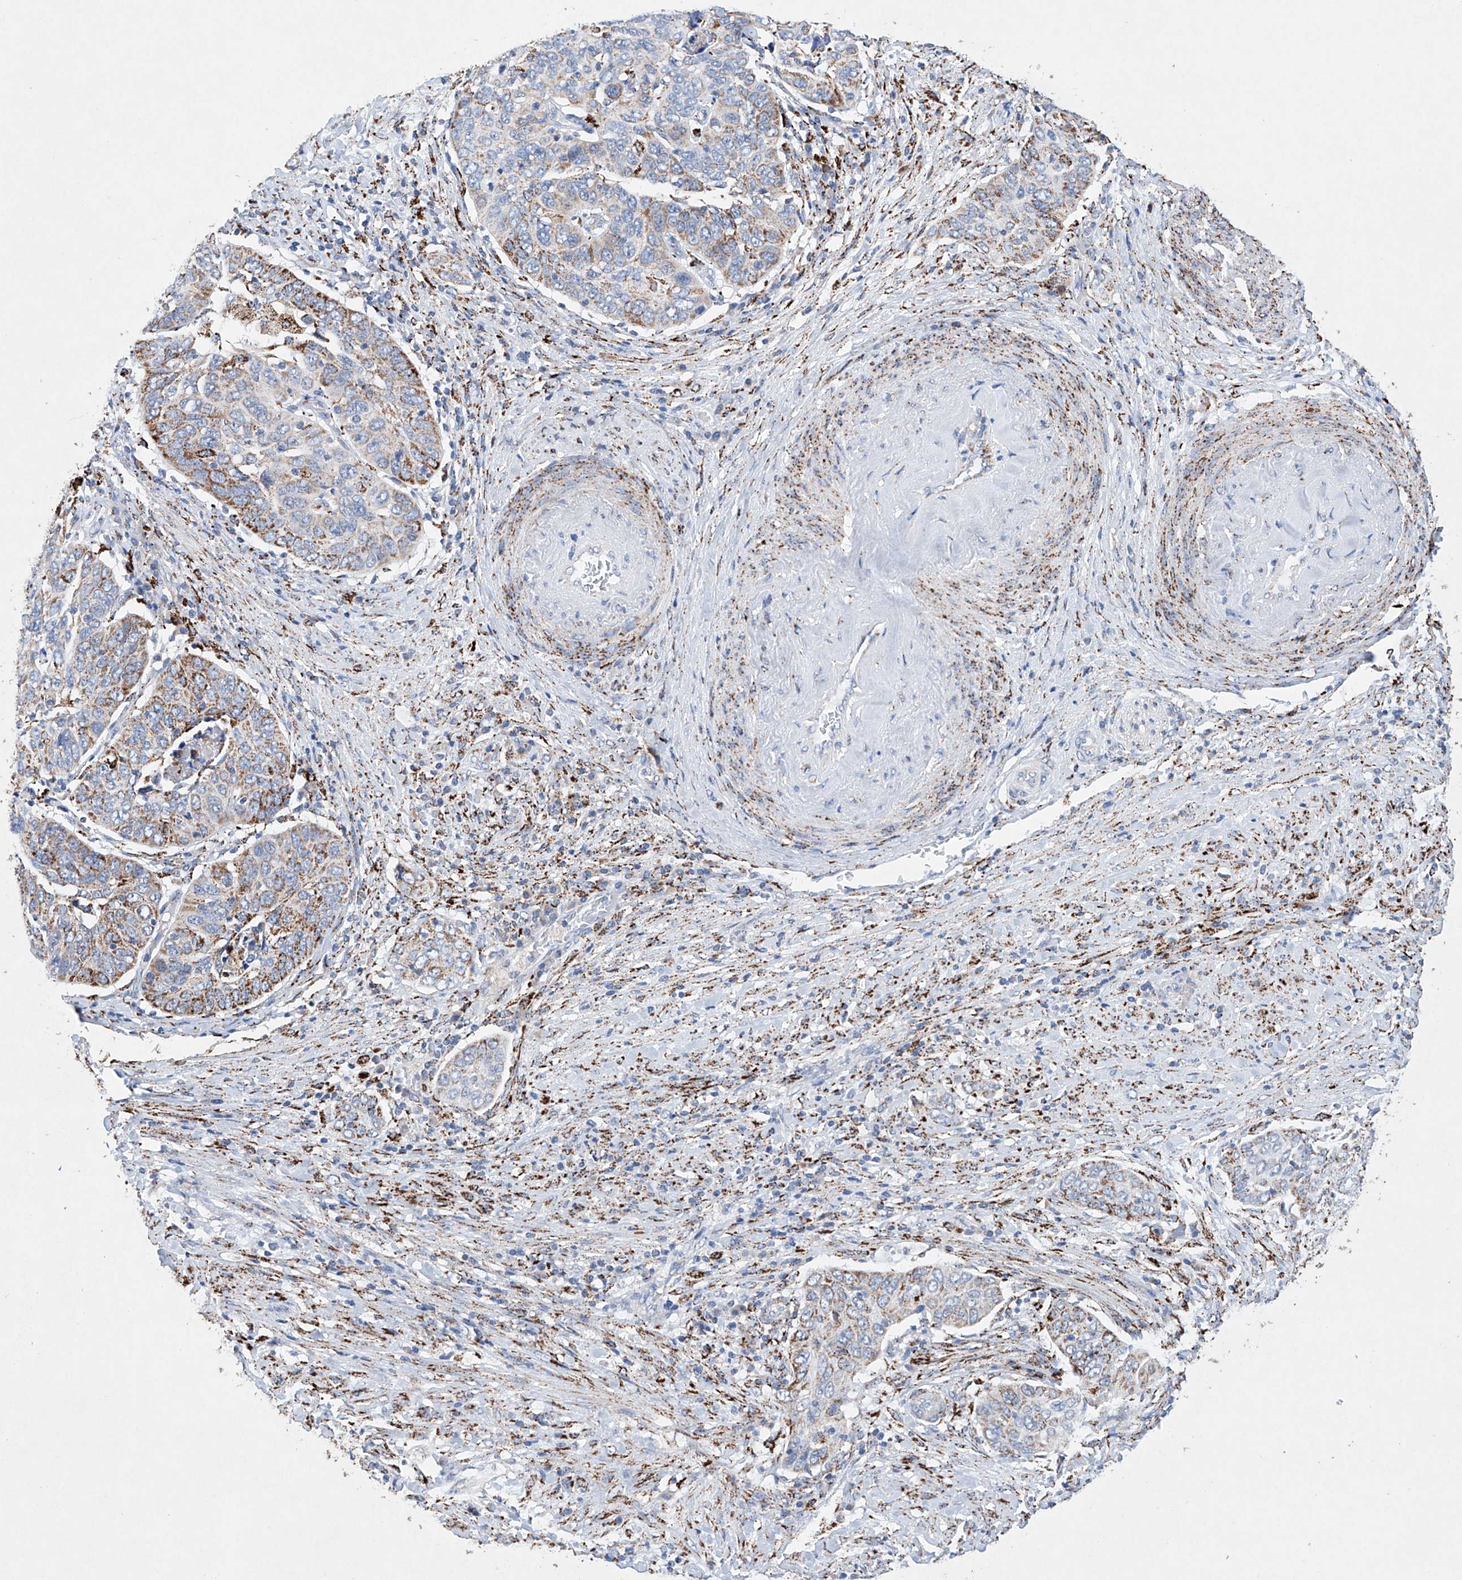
{"staining": {"intensity": "moderate", "quantity": "<25%", "location": "cytoplasmic/membranous"}, "tissue": "cervical cancer", "cell_type": "Tumor cells", "image_type": "cancer", "snomed": [{"axis": "morphology", "description": "Squamous cell carcinoma, NOS"}, {"axis": "topography", "description": "Cervix"}], "caption": "Brown immunohistochemical staining in cervical cancer displays moderate cytoplasmic/membranous positivity in about <25% of tumor cells. The staining was performed using DAB (3,3'-diaminobenzidine), with brown indicating positive protein expression. Nuclei are stained blue with hematoxylin.", "gene": "NRROS", "patient": {"sex": "female", "age": 60}}